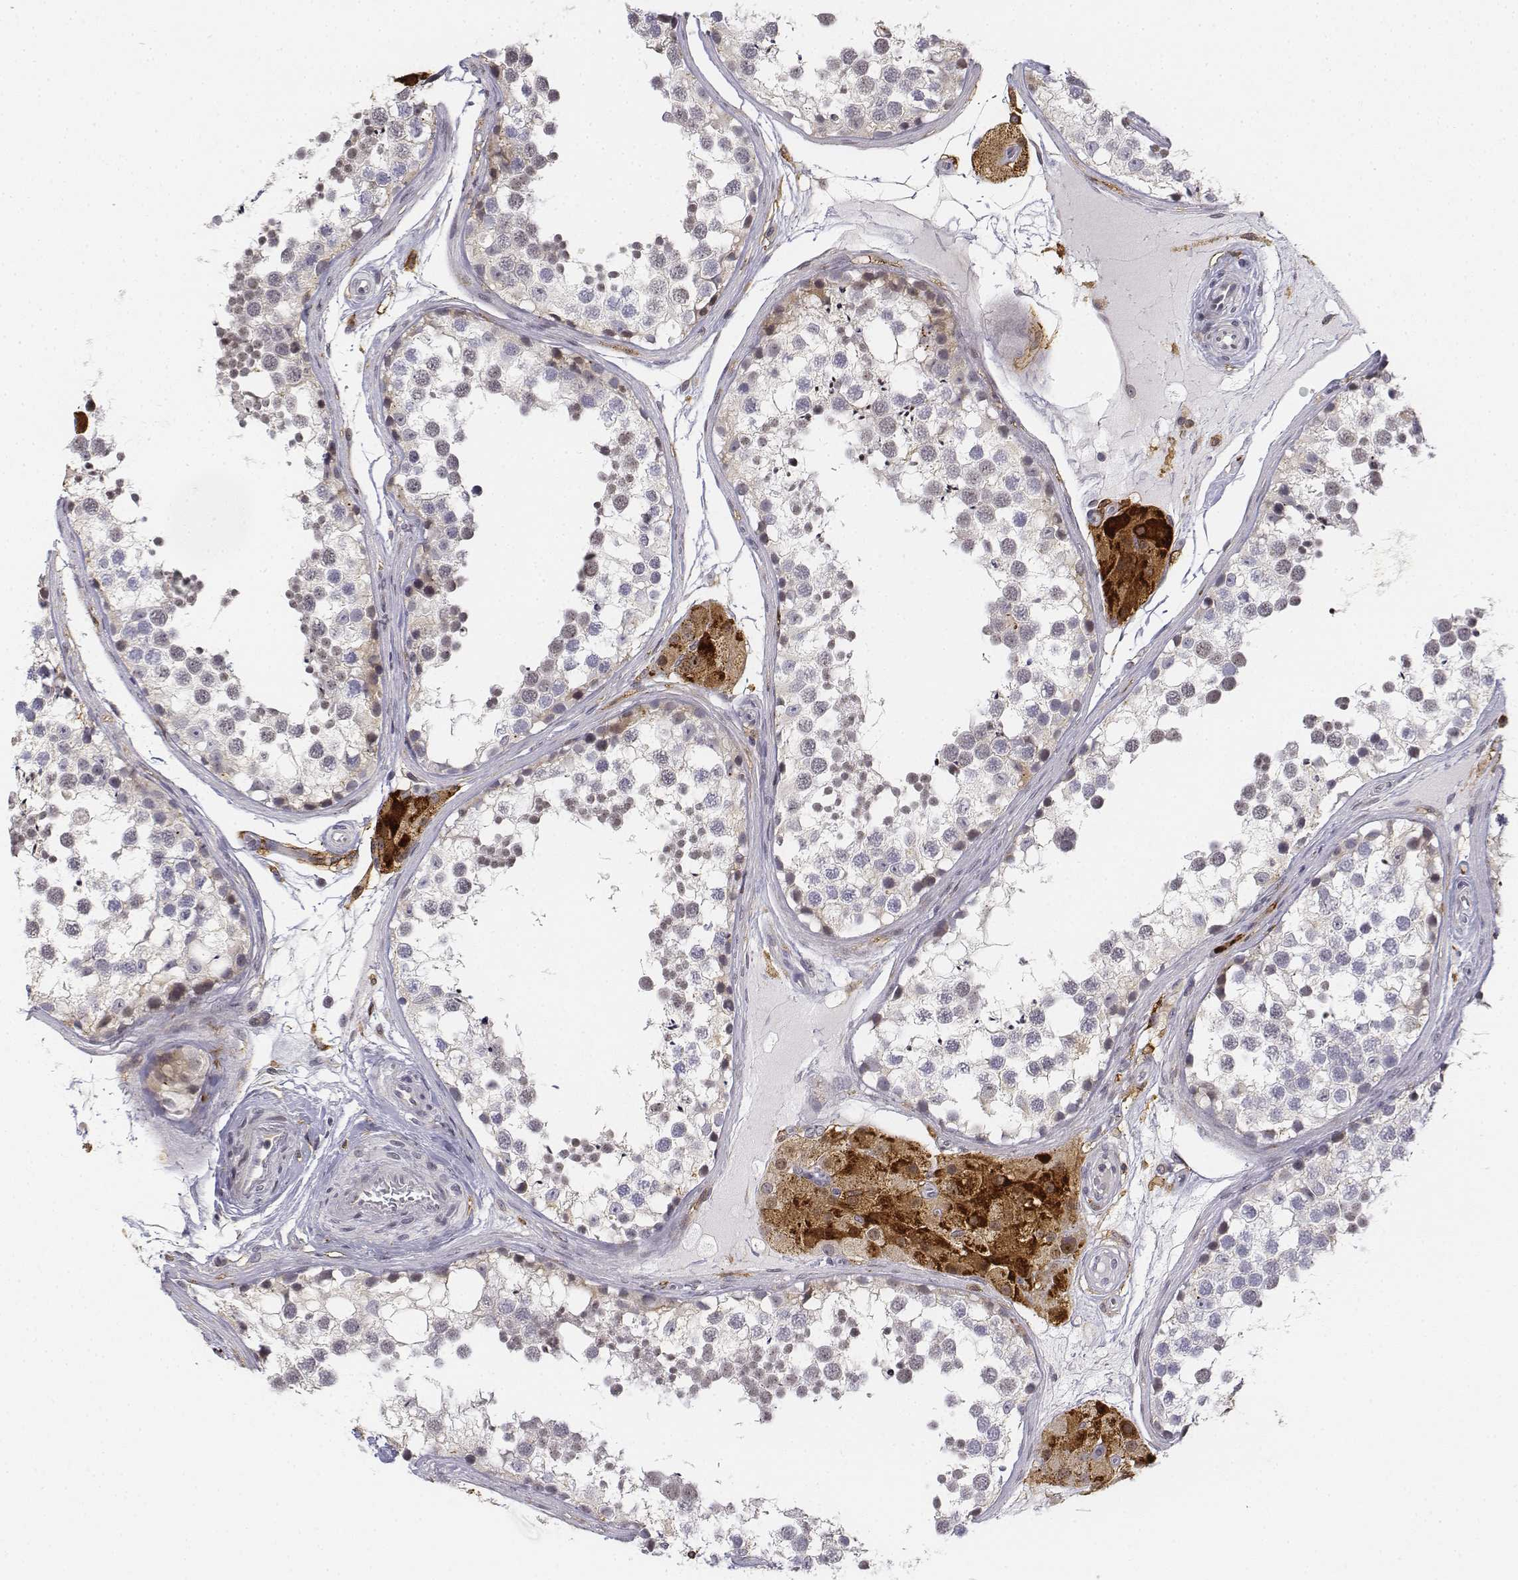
{"staining": {"intensity": "negative", "quantity": "none", "location": "none"}, "tissue": "testis", "cell_type": "Cells in seminiferous ducts", "image_type": "normal", "snomed": [{"axis": "morphology", "description": "Normal tissue, NOS"}, {"axis": "morphology", "description": "Seminoma, NOS"}, {"axis": "topography", "description": "Testis"}], "caption": "DAB immunohistochemical staining of unremarkable testis exhibits no significant positivity in cells in seminiferous ducts. (DAB (3,3'-diaminobenzidine) immunohistochemistry (IHC), high magnification).", "gene": "CD14", "patient": {"sex": "male", "age": 65}}